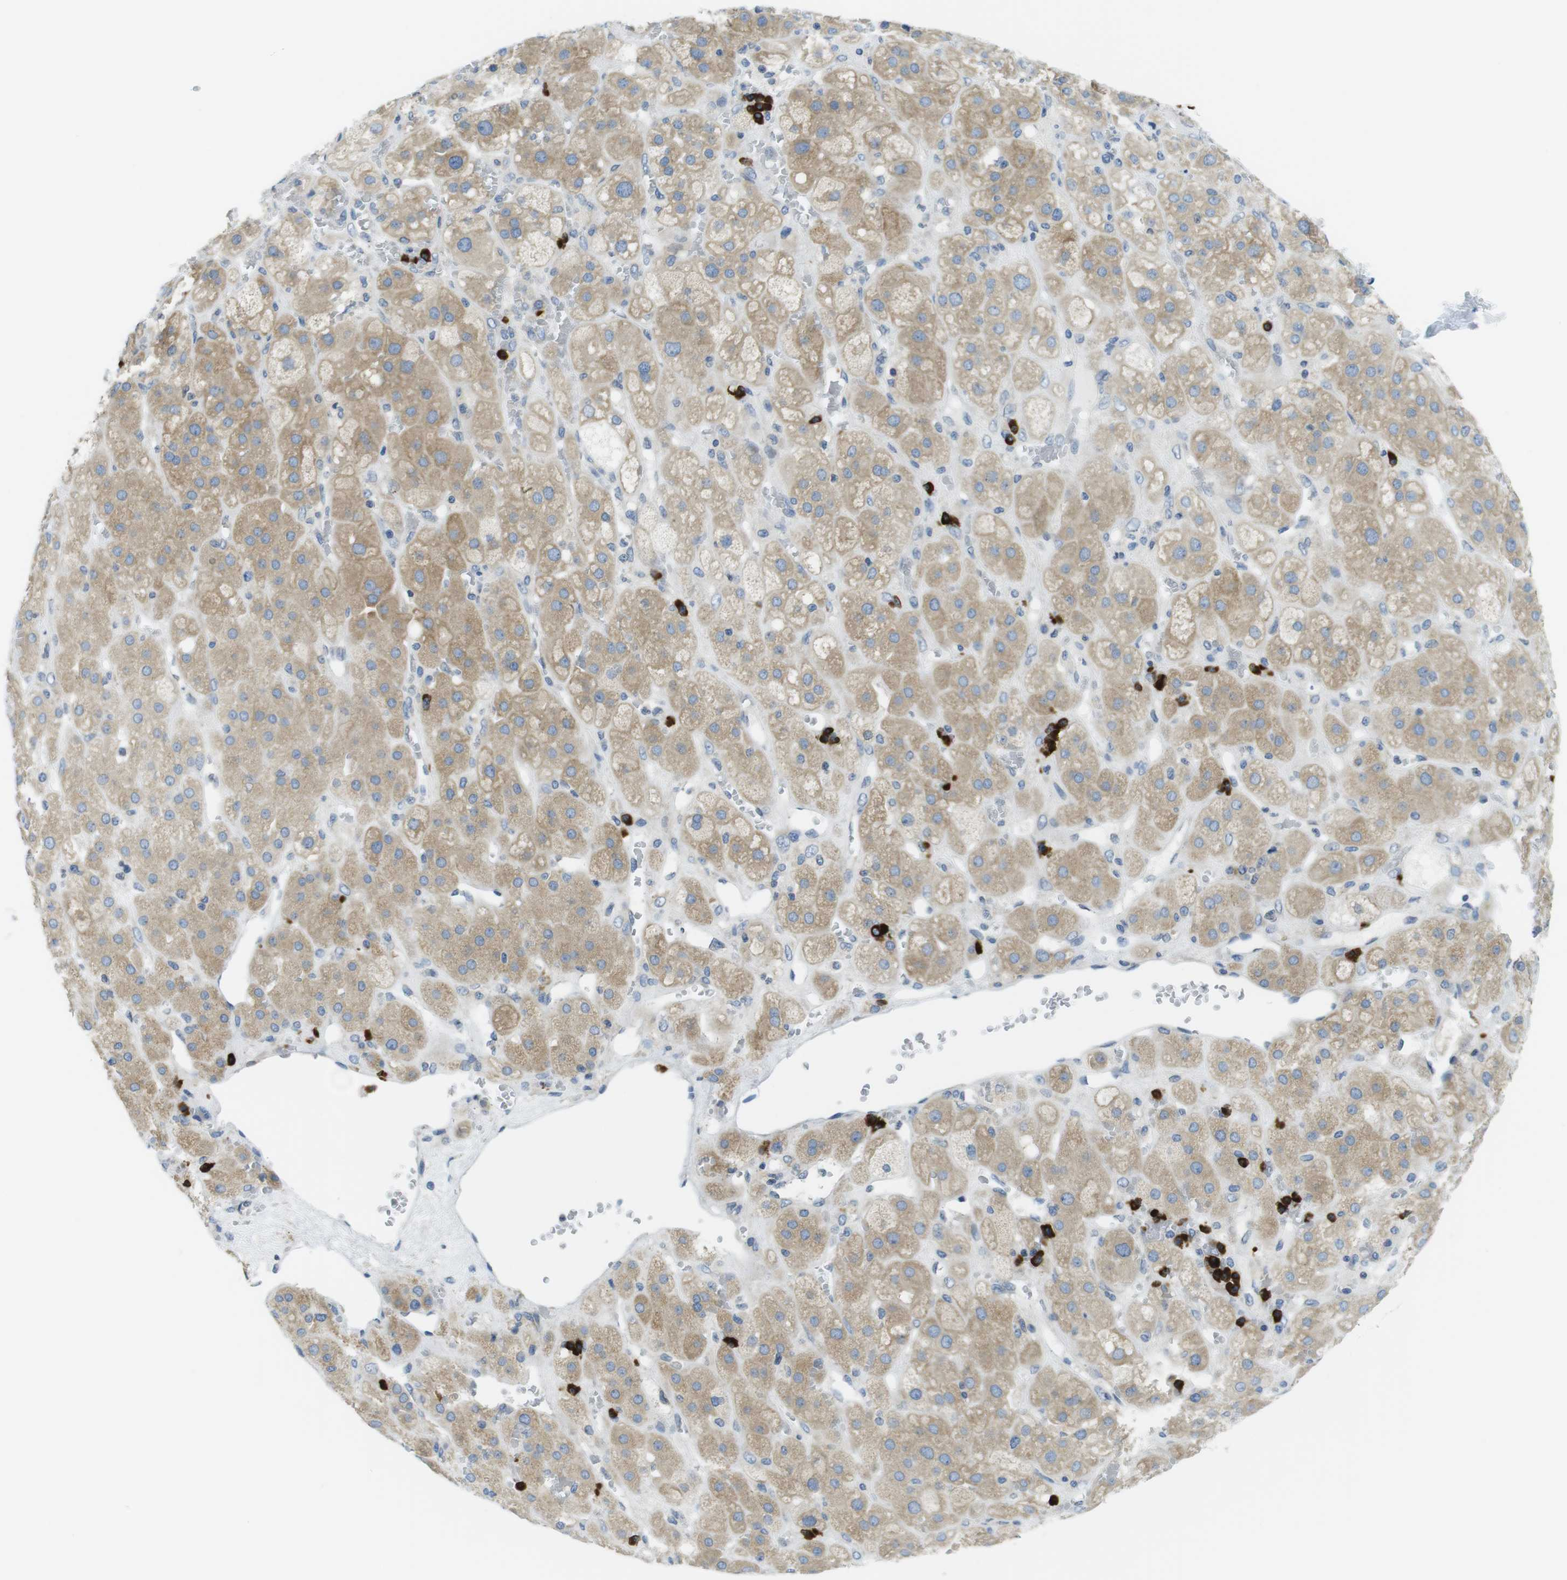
{"staining": {"intensity": "moderate", "quantity": ">75%", "location": "cytoplasmic/membranous"}, "tissue": "adrenal gland", "cell_type": "Glandular cells", "image_type": "normal", "snomed": [{"axis": "morphology", "description": "Normal tissue, NOS"}, {"axis": "topography", "description": "Adrenal gland"}], "caption": "Immunohistochemistry of benign adrenal gland reveals medium levels of moderate cytoplasmic/membranous staining in about >75% of glandular cells.", "gene": "CLPTM1L", "patient": {"sex": "female", "age": 47}}